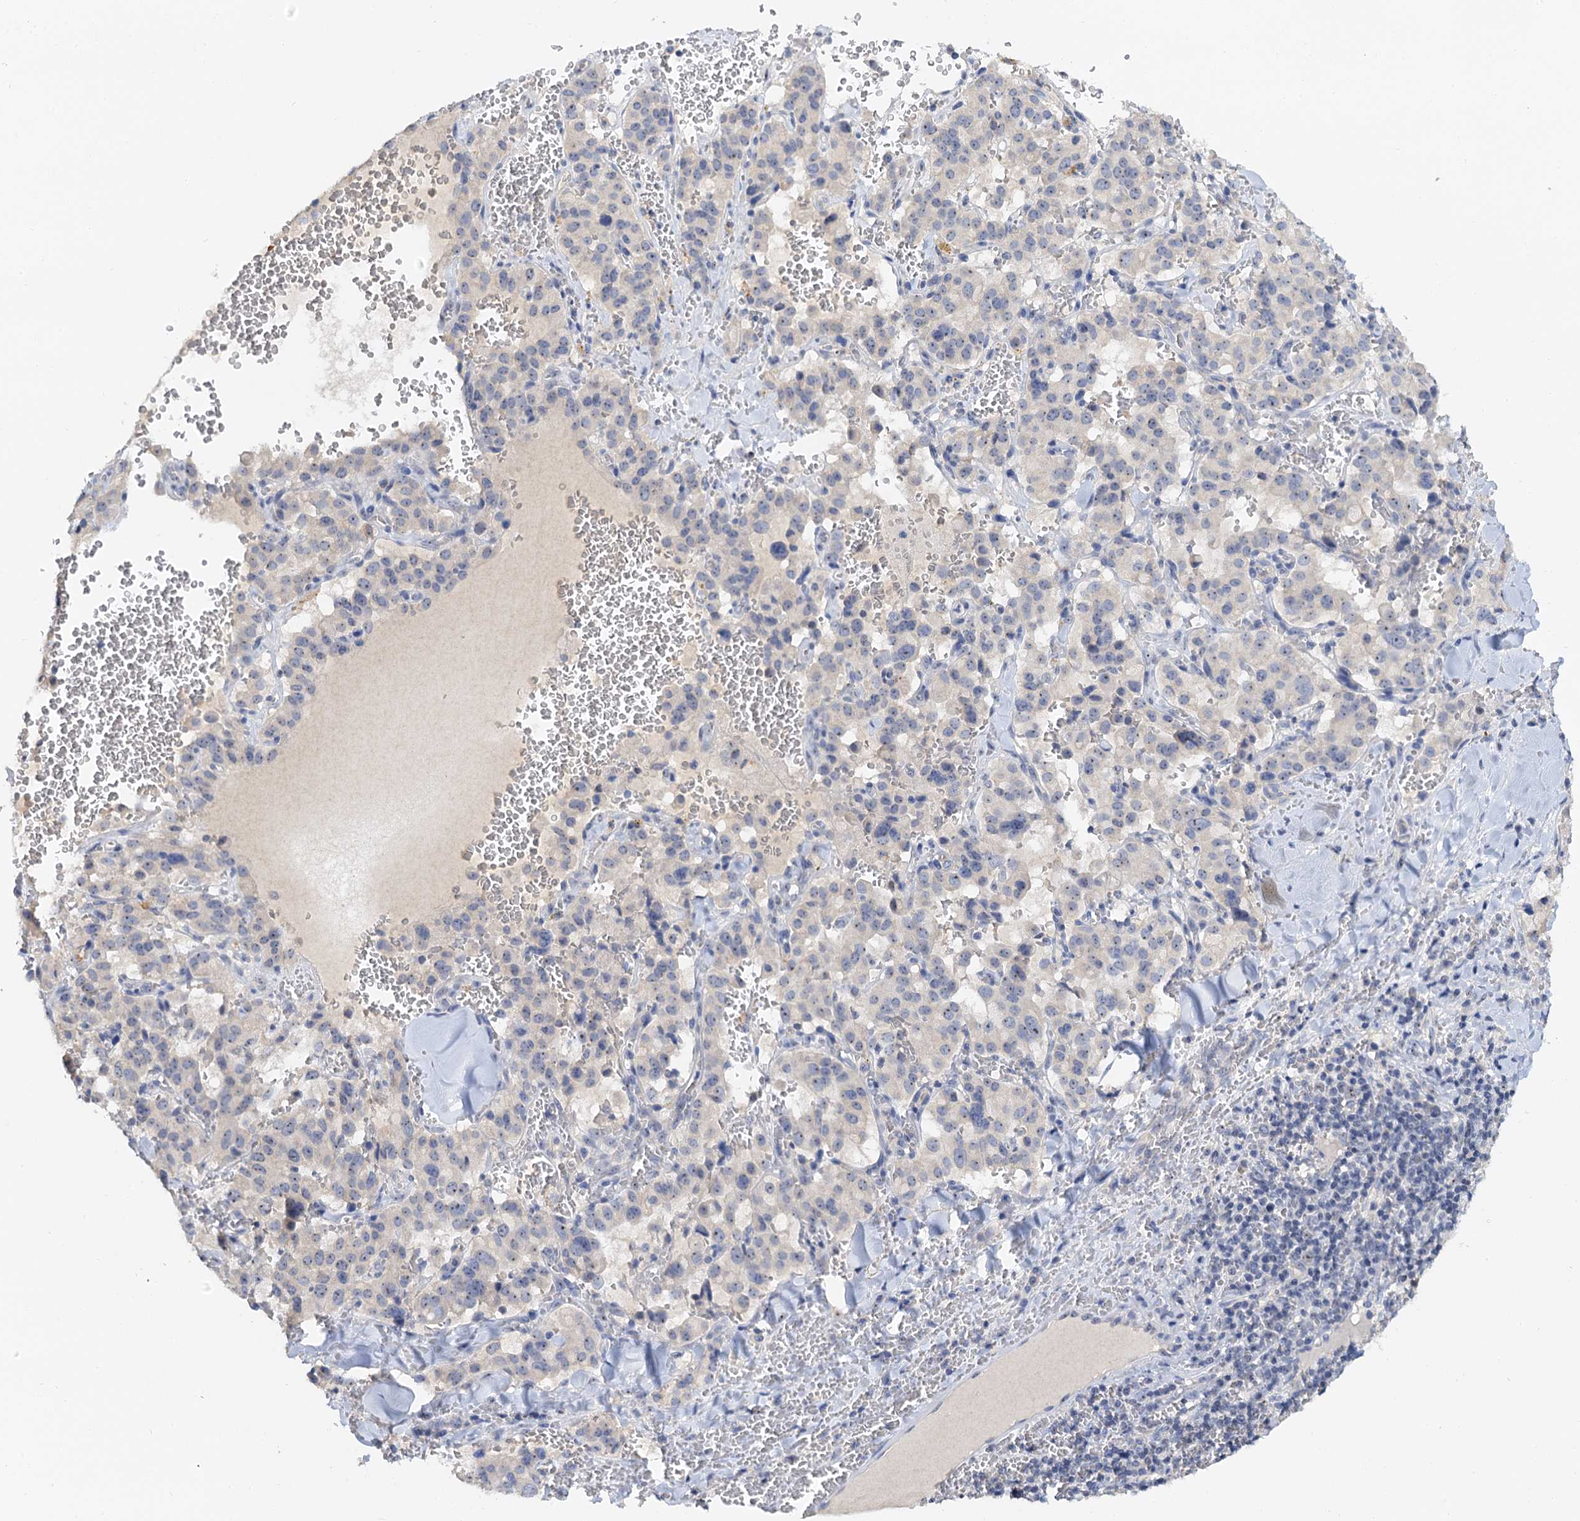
{"staining": {"intensity": "negative", "quantity": "none", "location": "none"}, "tissue": "pancreatic cancer", "cell_type": "Tumor cells", "image_type": "cancer", "snomed": [{"axis": "morphology", "description": "Adenocarcinoma, NOS"}, {"axis": "topography", "description": "Pancreas"}], "caption": "Tumor cells are negative for brown protein staining in pancreatic cancer (adenocarcinoma).", "gene": "NOP2", "patient": {"sex": "male", "age": 65}}